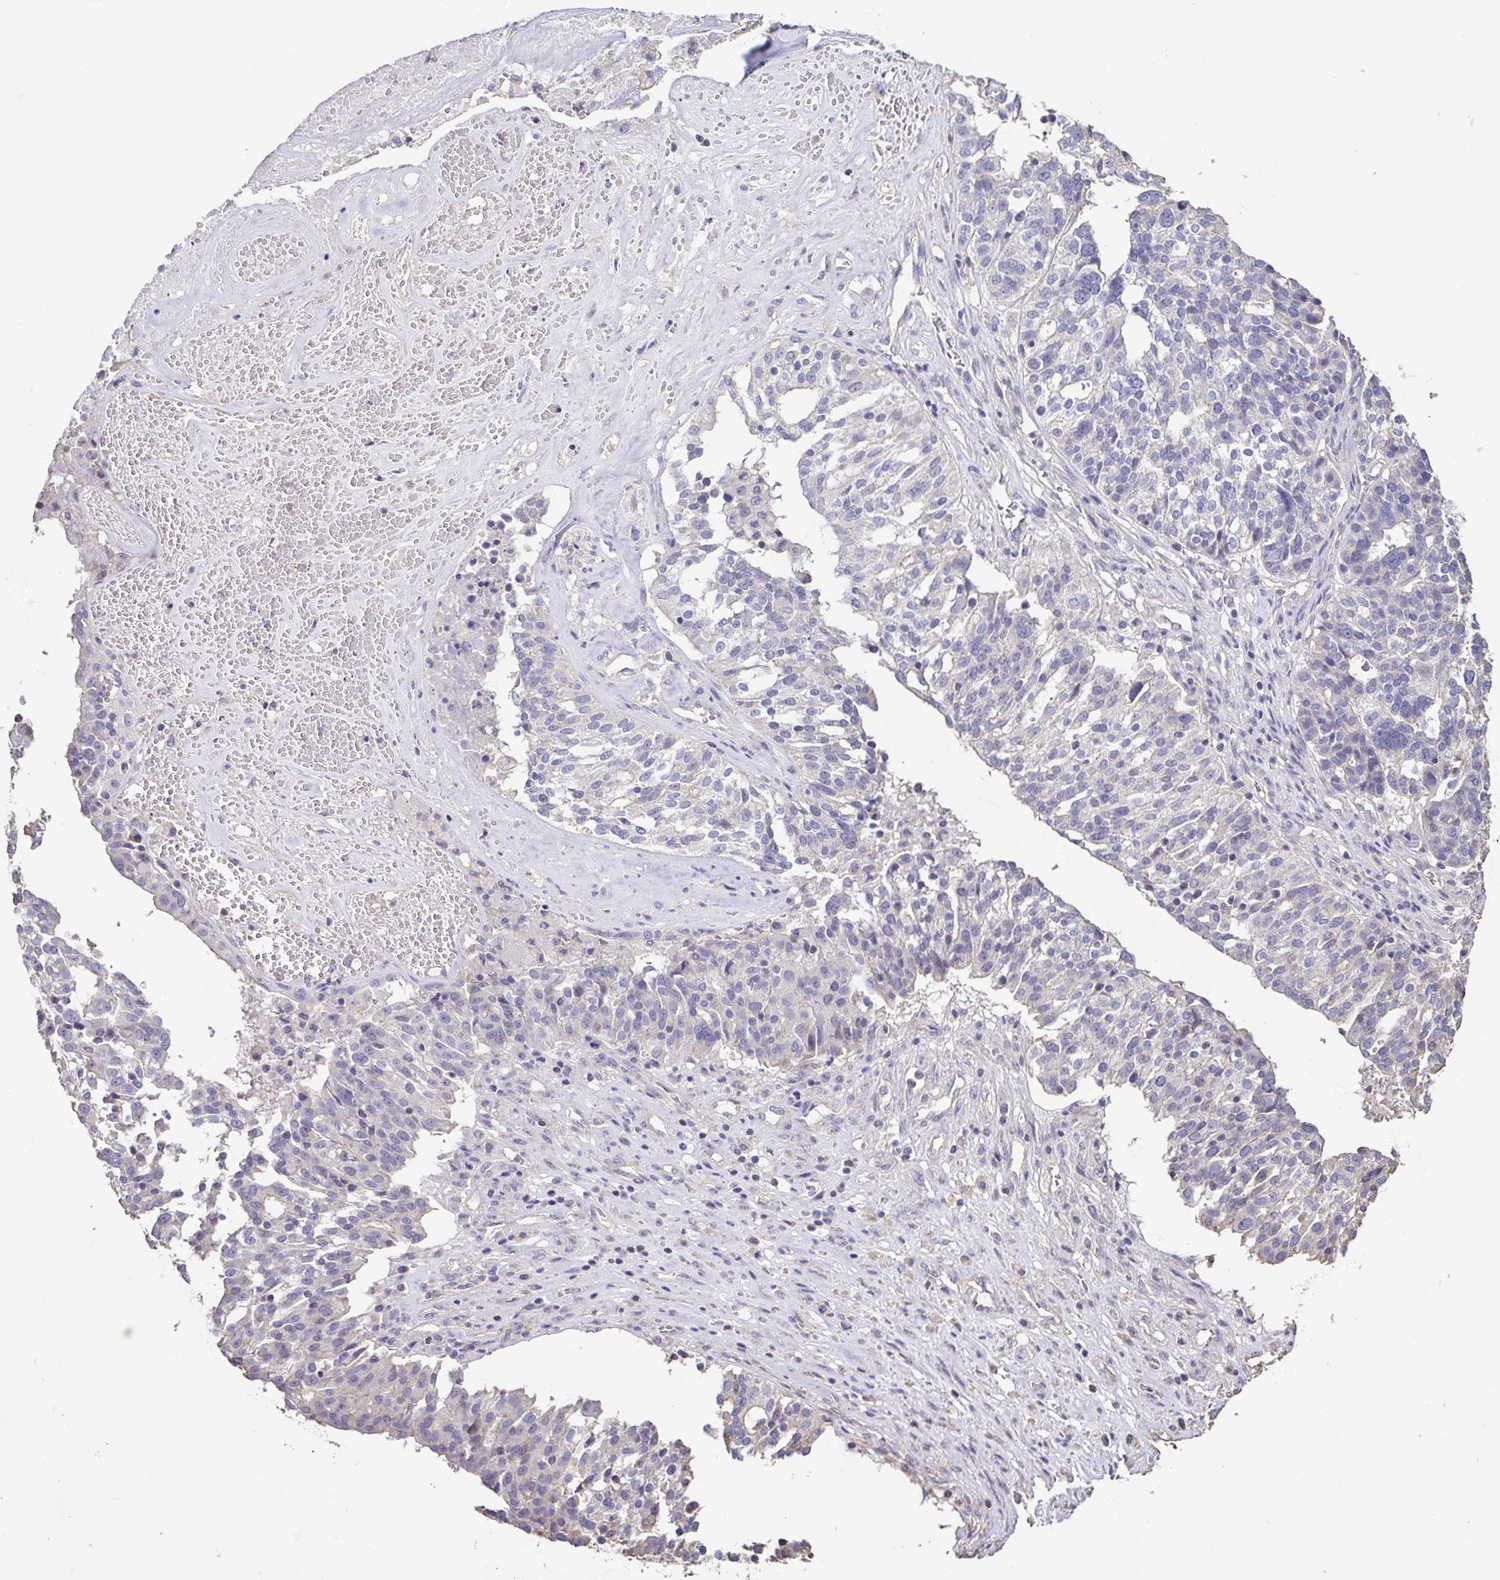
{"staining": {"intensity": "negative", "quantity": "none", "location": "none"}, "tissue": "ovarian cancer", "cell_type": "Tumor cells", "image_type": "cancer", "snomed": [{"axis": "morphology", "description": "Cystadenocarcinoma, serous, NOS"}, {"axis": "topography", "description": "Ovary"}], "caption": "Ovarian cancer (serous cystadenocarcinoma) was stained to show a protein in brown. There is no significant expression in tumor cells. (DAB IHC, high magnification).", "gene": "ACTRT2", "patient": {"sex": "female", "age": 59}}